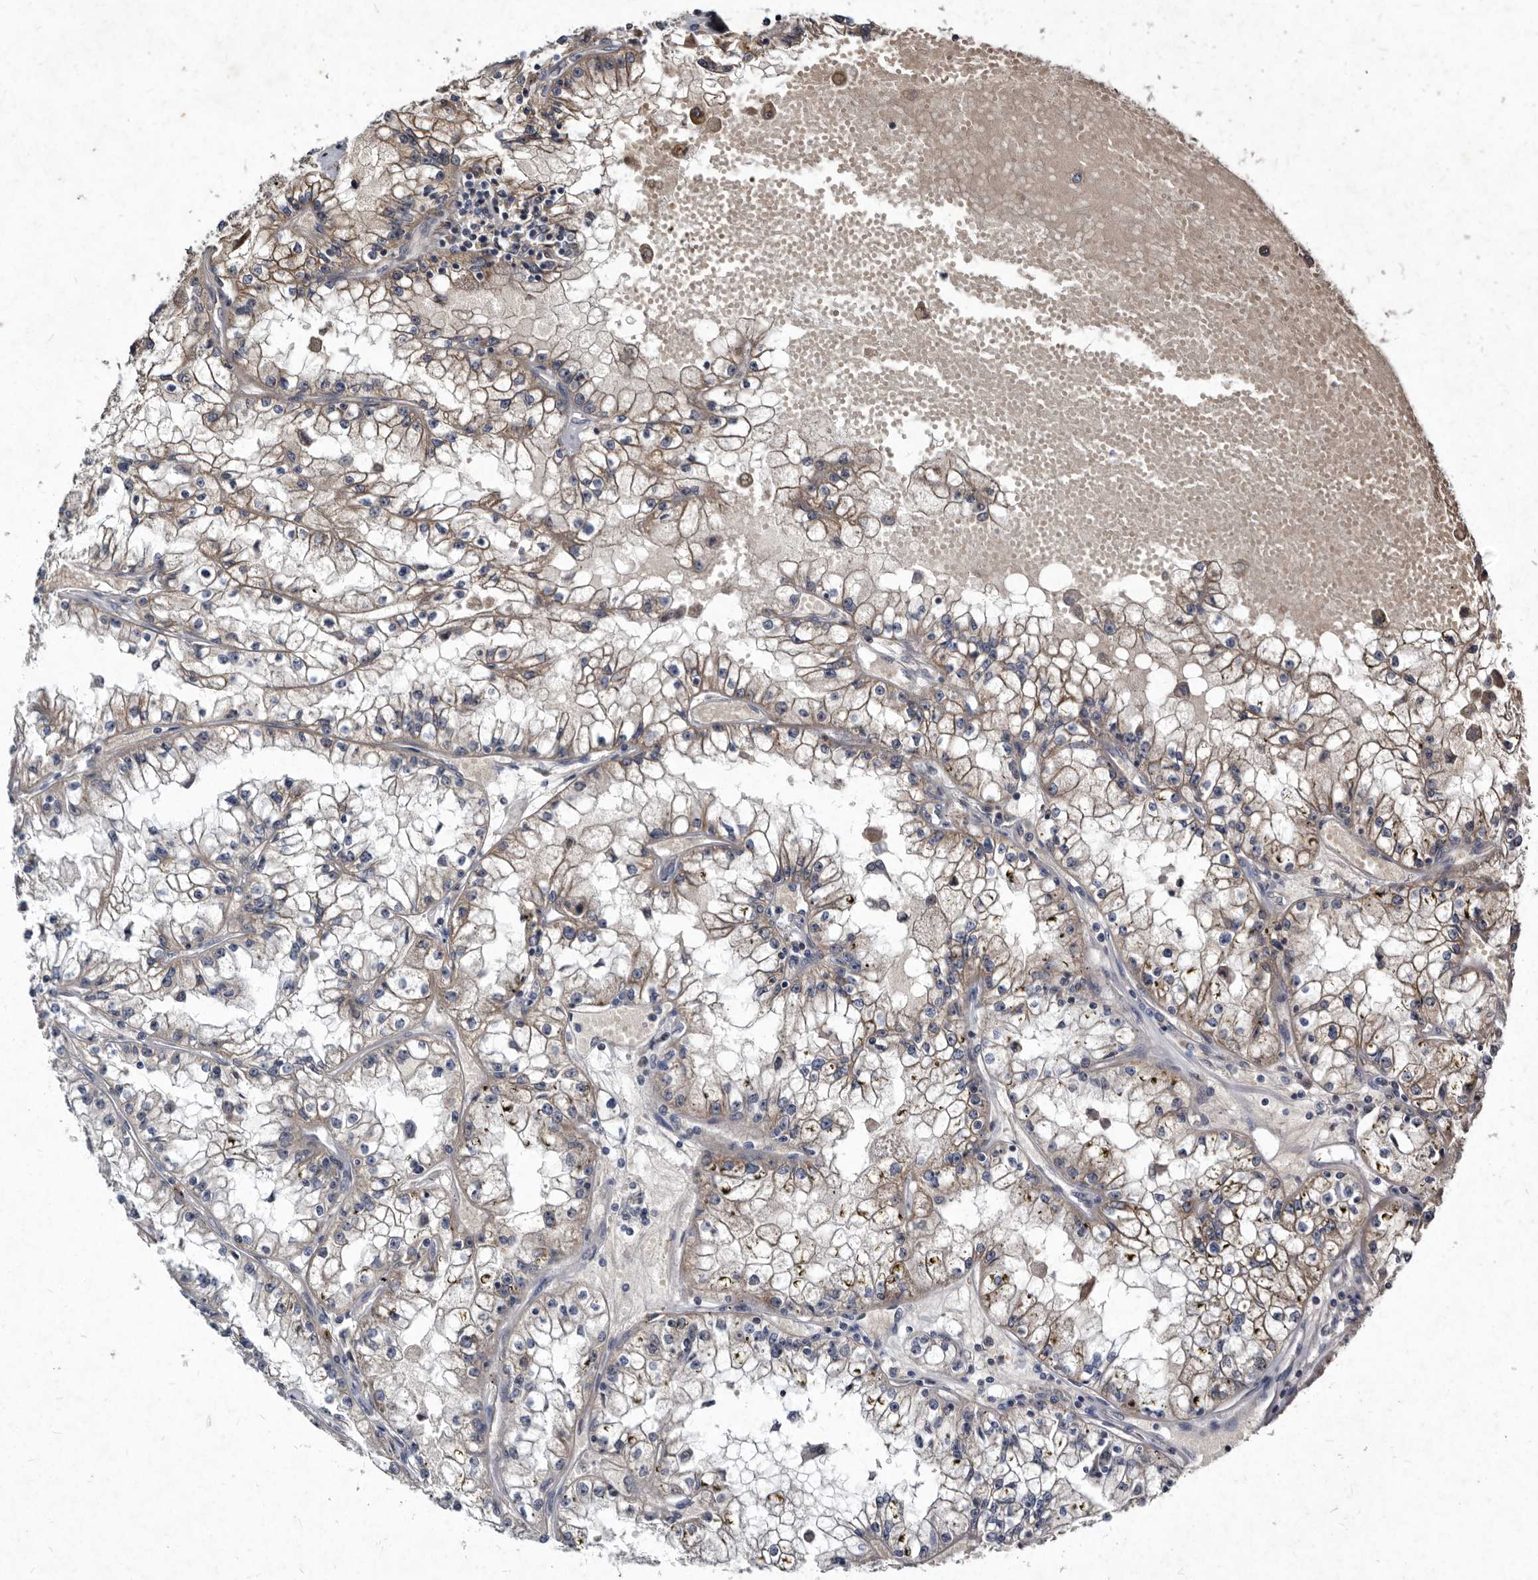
{"staining": {"intensity": "weak", "quantity": "<25%", "location": "cytoplasmic/membranous"}, "tissue": "renal cancer", "cell_type": "Tumor cells", "image_type": "cancer", "snomed": [{"axis": "morphology", "description": "Adenocarcinoma, NOS"}, {"axis": "topography", "description": "Kidney"}], "caption": "Renal cancer stained for a protein using immunohistochemistry (IHC) exhibits no expression tumor cells.", "gene": "YPEL3", "patient": {"sex": "male", "age": 56}}